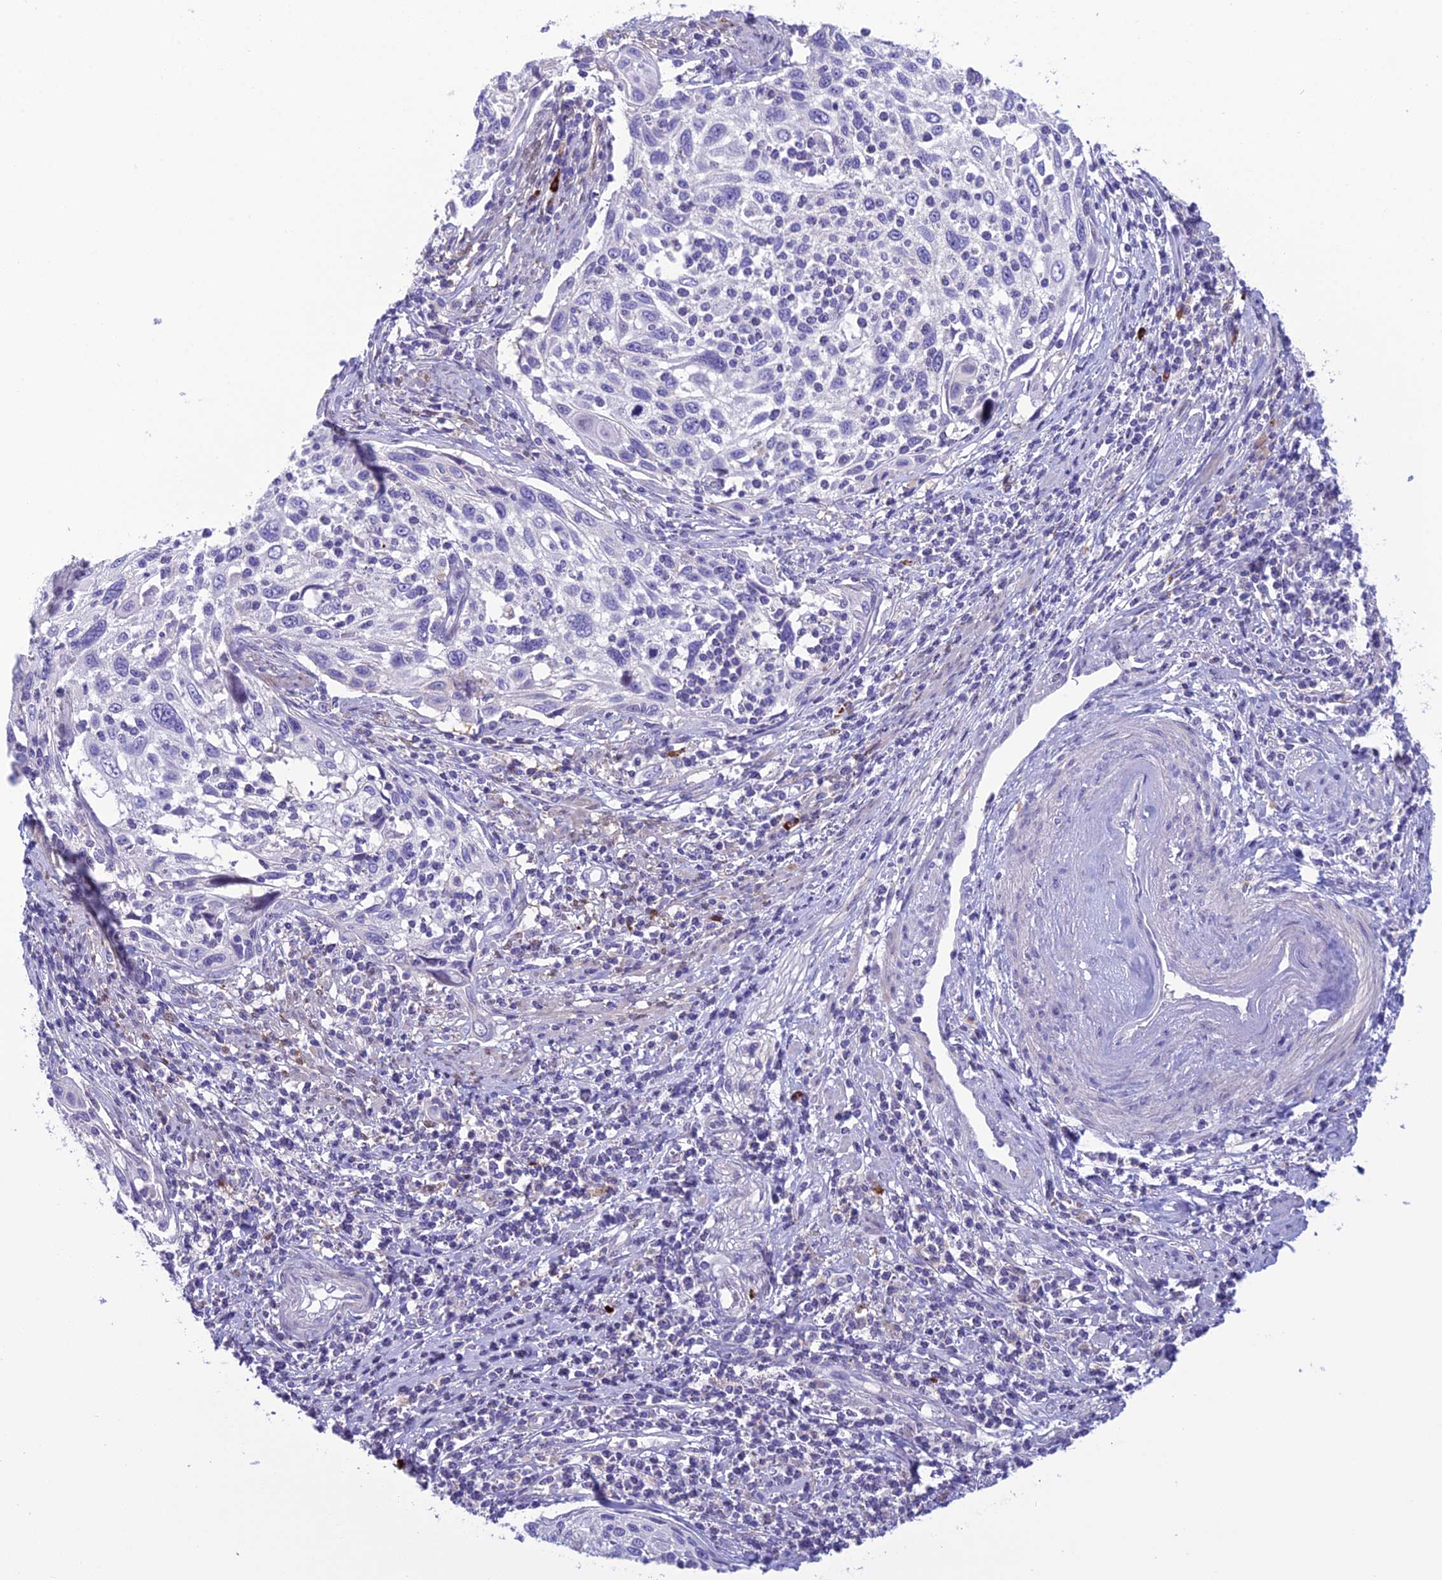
{"staining": {"intensity": "negative", "quantity": "none", "location": "none"}, "tissue": "cervical cancer", "cell_type": "Tumor cells", "image_type": "cancer", "snomed": [{"axis": "morphology", "description": "Squamous cell carcinoma, NOS"}, {"axis": "topography", "description": "Cervix"}], "caption": "Immunohistochemistry (IHC) photomicrograph of human cervical cancer stained for a protein (brown), which displays no positivity in tumor cells. (DAB immunohistochemistry (IHC) with hematoxylin counter stain).", "gene": "CRB2", "patient": {"sex": "female", "age": 70}}